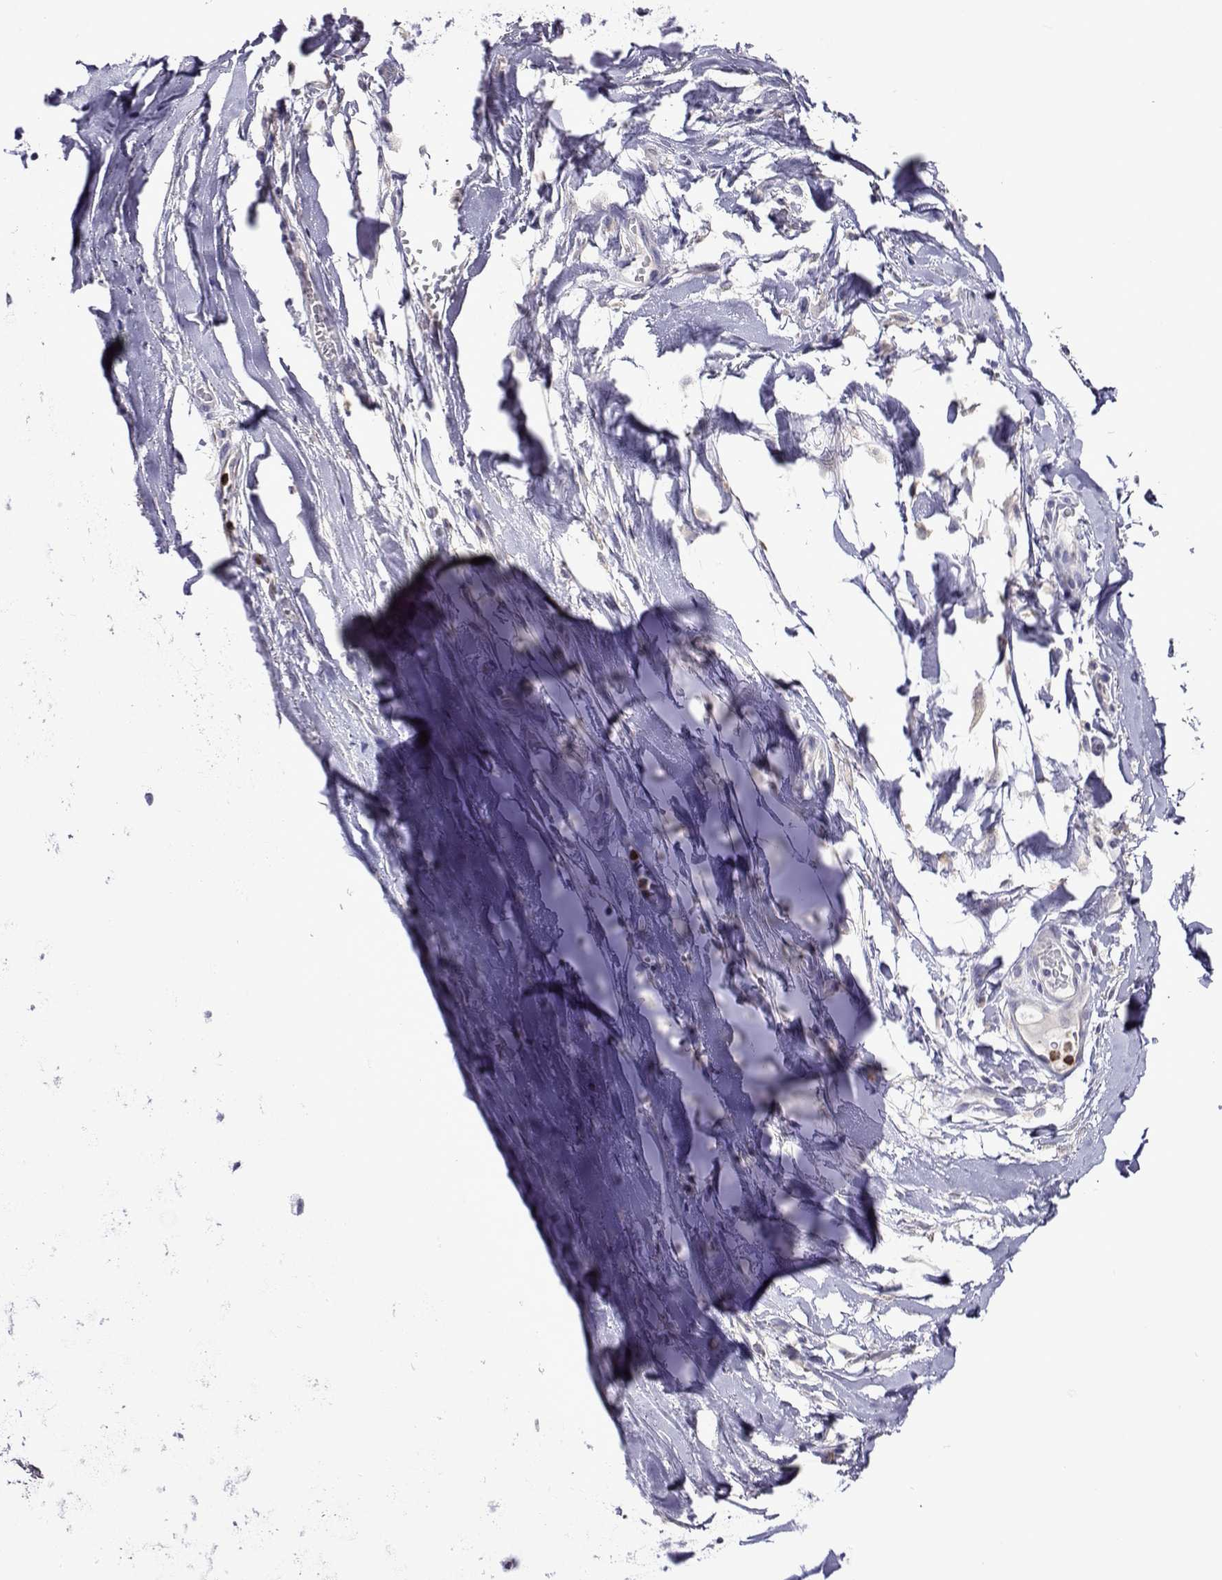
{"staining": {"intensity": "negative", "quantity": "none", "location": "none"}, "tissue": "soft tissue", "cell_type": "Chondrocytes", "image_type": "normal", "snomed": [{"axis": "morphology", "description": "Normal tissue, NOS"}, {"axis": "topography", "description": "Cartilage tissue"}, {"axis": "topography", "description": "Nasopharynx"}, {"axis": "topography", "description": "Thyroid gland"}], "caption": "The immunohistochemistry (IHC) image has no significant positivity in chondrocytes of soft tissue.", "gene": "SULT2A1", "patient": {"sex": "male", "age": 63}}